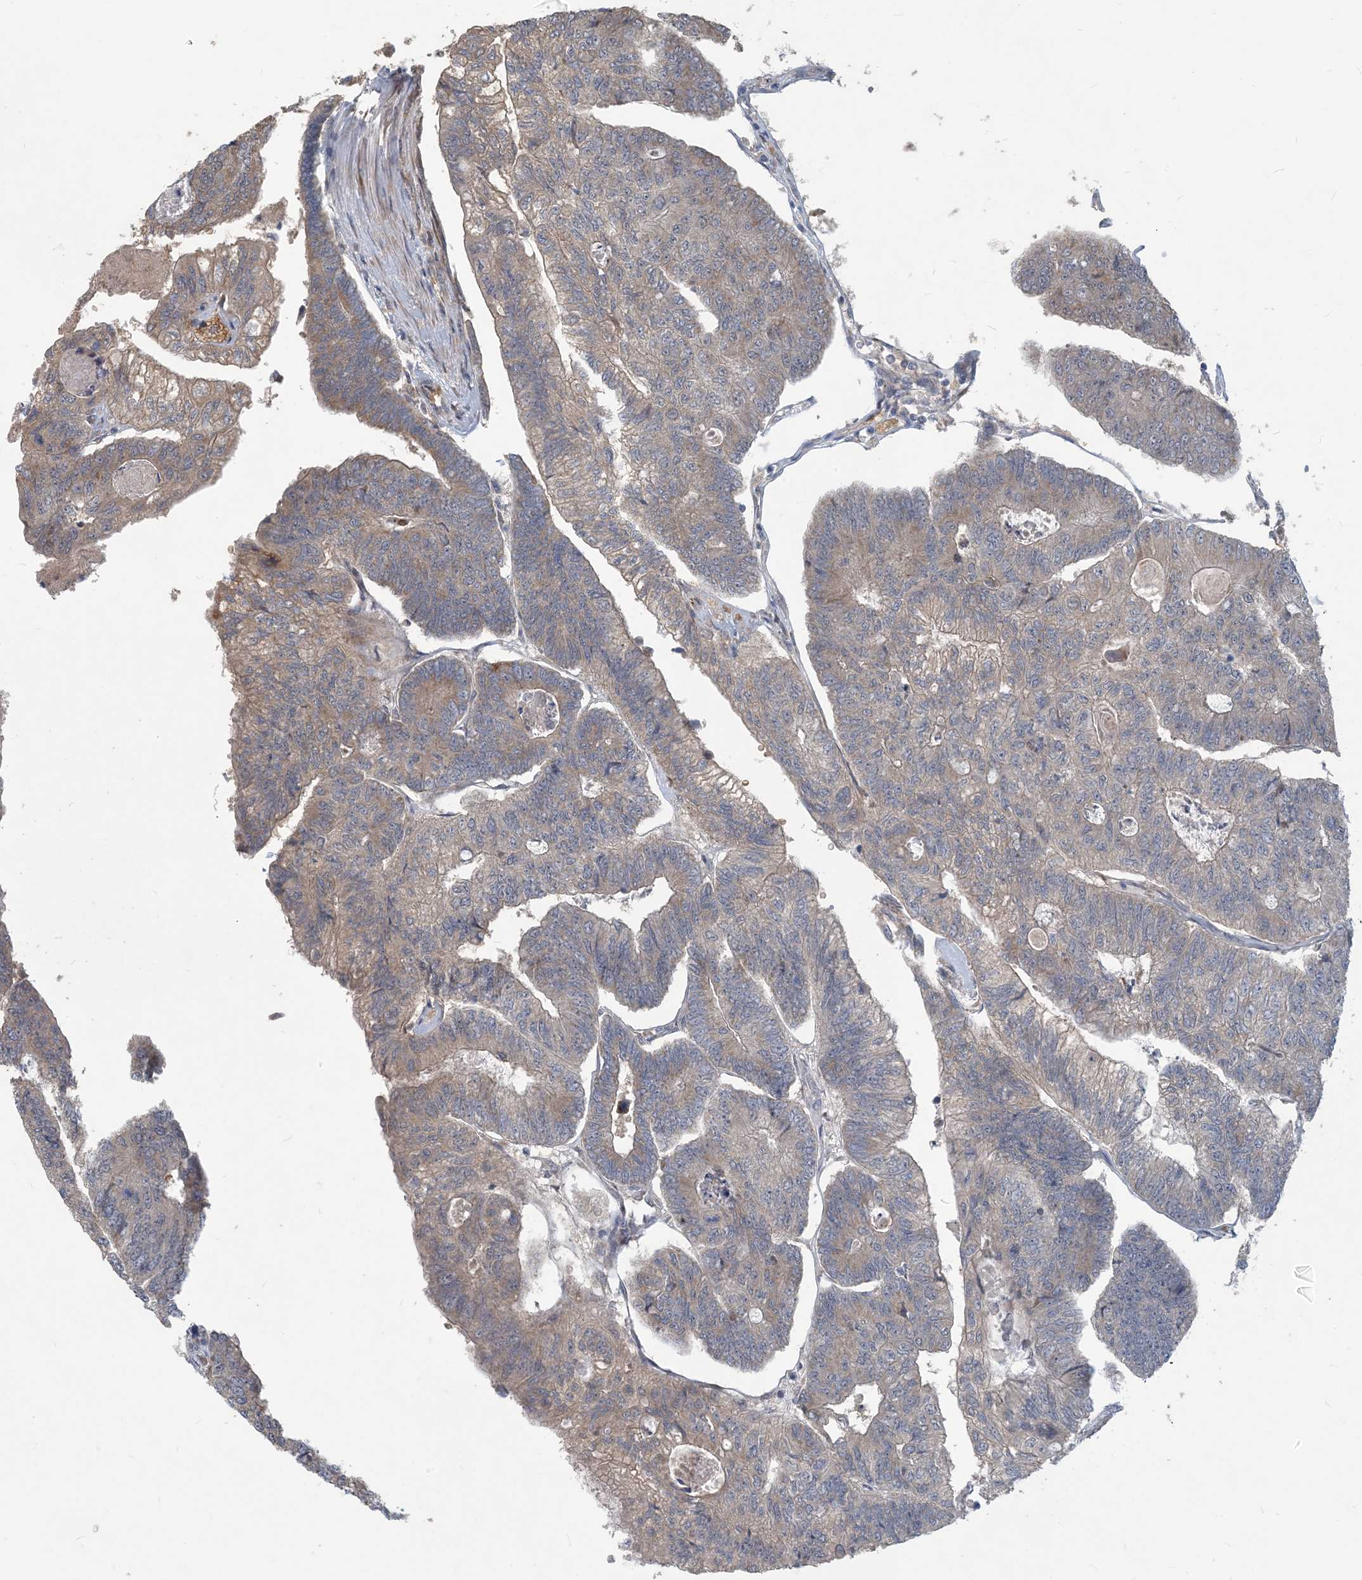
{"staining": {"intensity": "weak", "quantity": "25%-75%", "location": "cytoplasmic/membranous"}, "tissue": "colorectal cancer", "cell_type": "Tumor cells", "image_type": "cancer", "snomed": [{"axis": "morphology", "description": "Adenocarcinoma, NOS"}, {"axis": "topography", "description": "Colon"}], "caption": "Colorectal cancer tissue exhibits weak cytoplasmic/membranous expression in approximately 25%-75% of tumor cells, visualized by immunohistochemistry.", "gene": "PUSL1", "patient": {"sex": "female", "age": 67}}